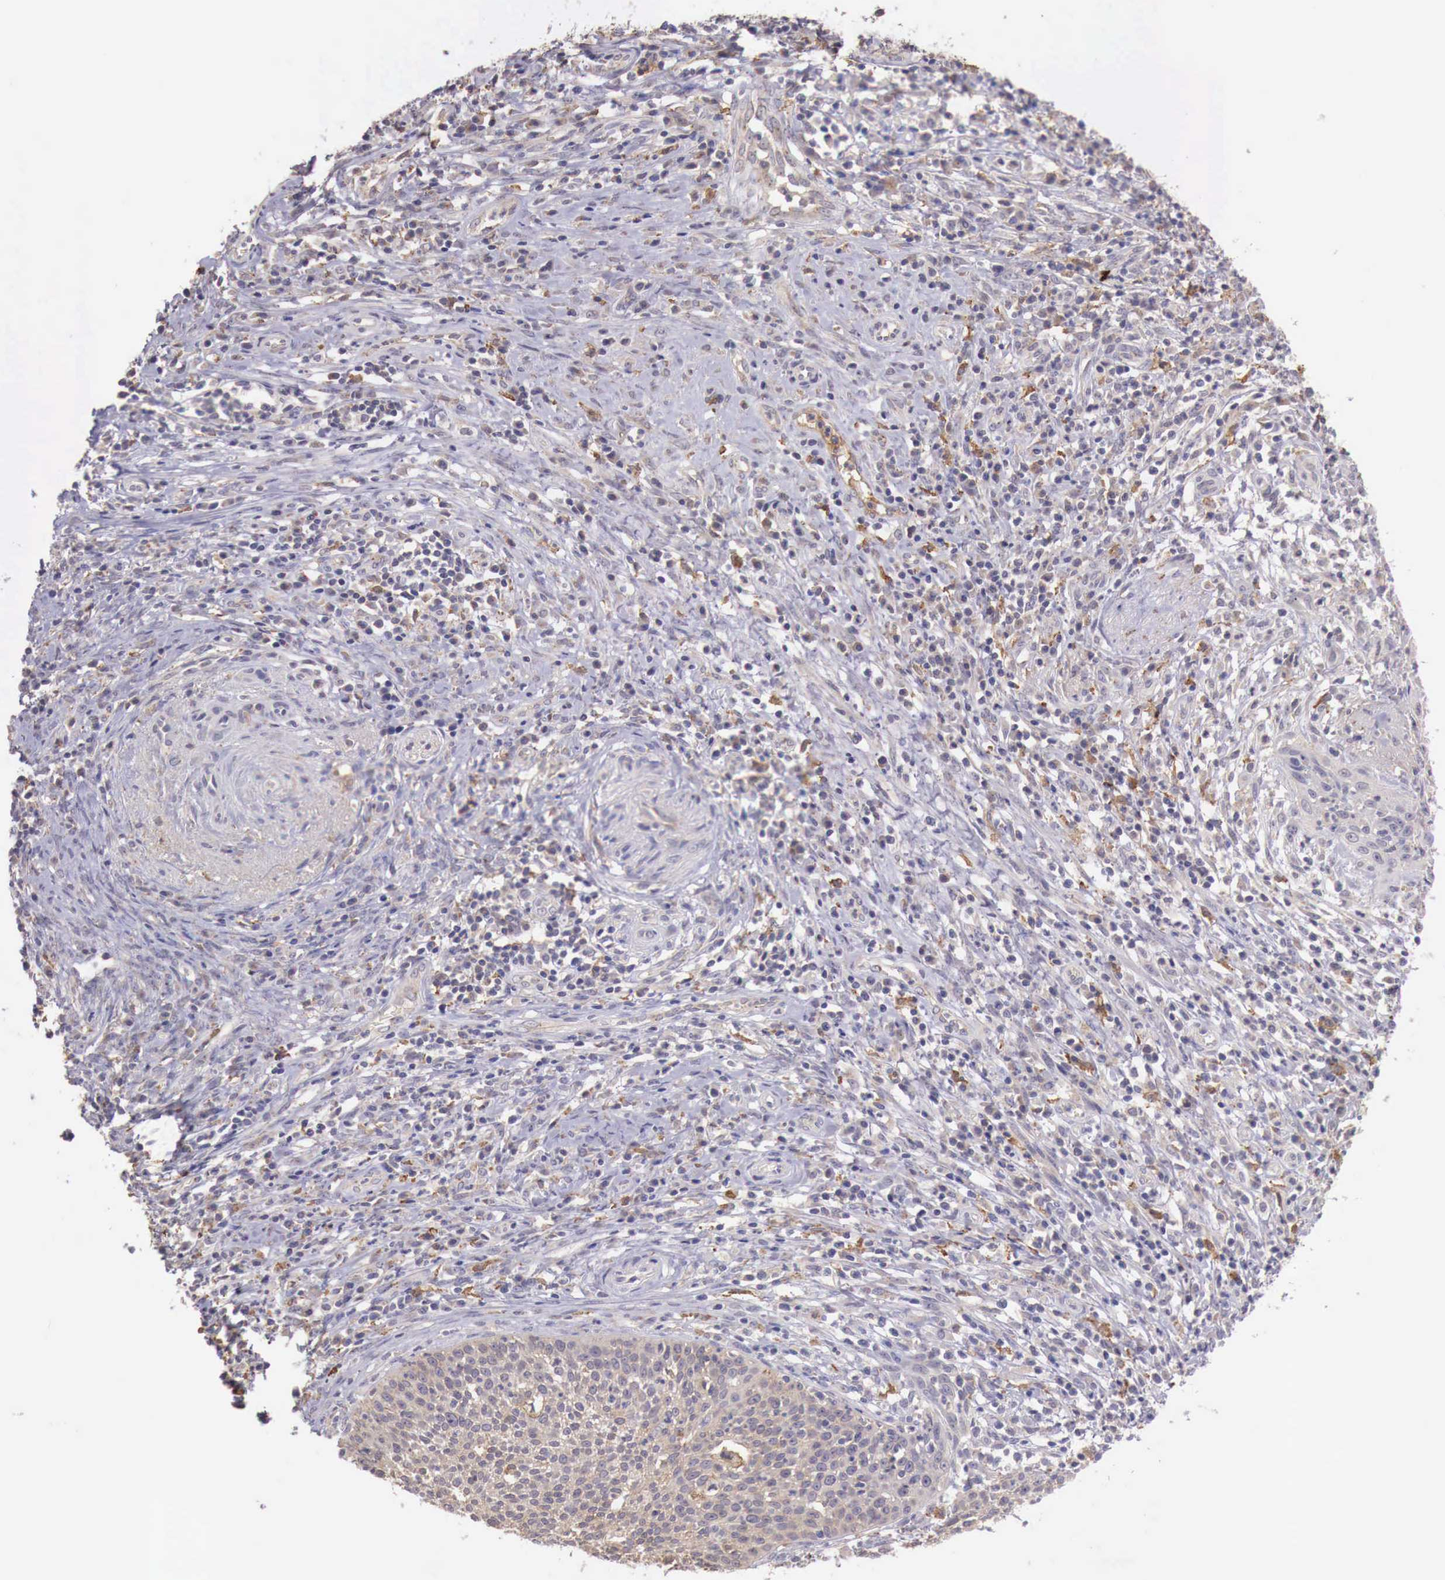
{"staining": {"intensity": "weak", "quantity": "25%-75%", "location": "cytoplasmic/membranous"}, "tissue": "cervical cancer", "cell_type": "Tumor cells", "image_type": "cancer", "snomed": [{"axis": "morphology", "description": "Squamous cell carcinoma, NOS"}, {"axis": "topography", "description": "Cervix"}], "caption": "Brown immunohistochemical staining in human cervical cancer exhibits weak cytoplasmic/membranous expression in approximately 25%-75% of tumor cells.", "gene": "CHRDL1", "patient": {"sex": "female", "age": 41}}